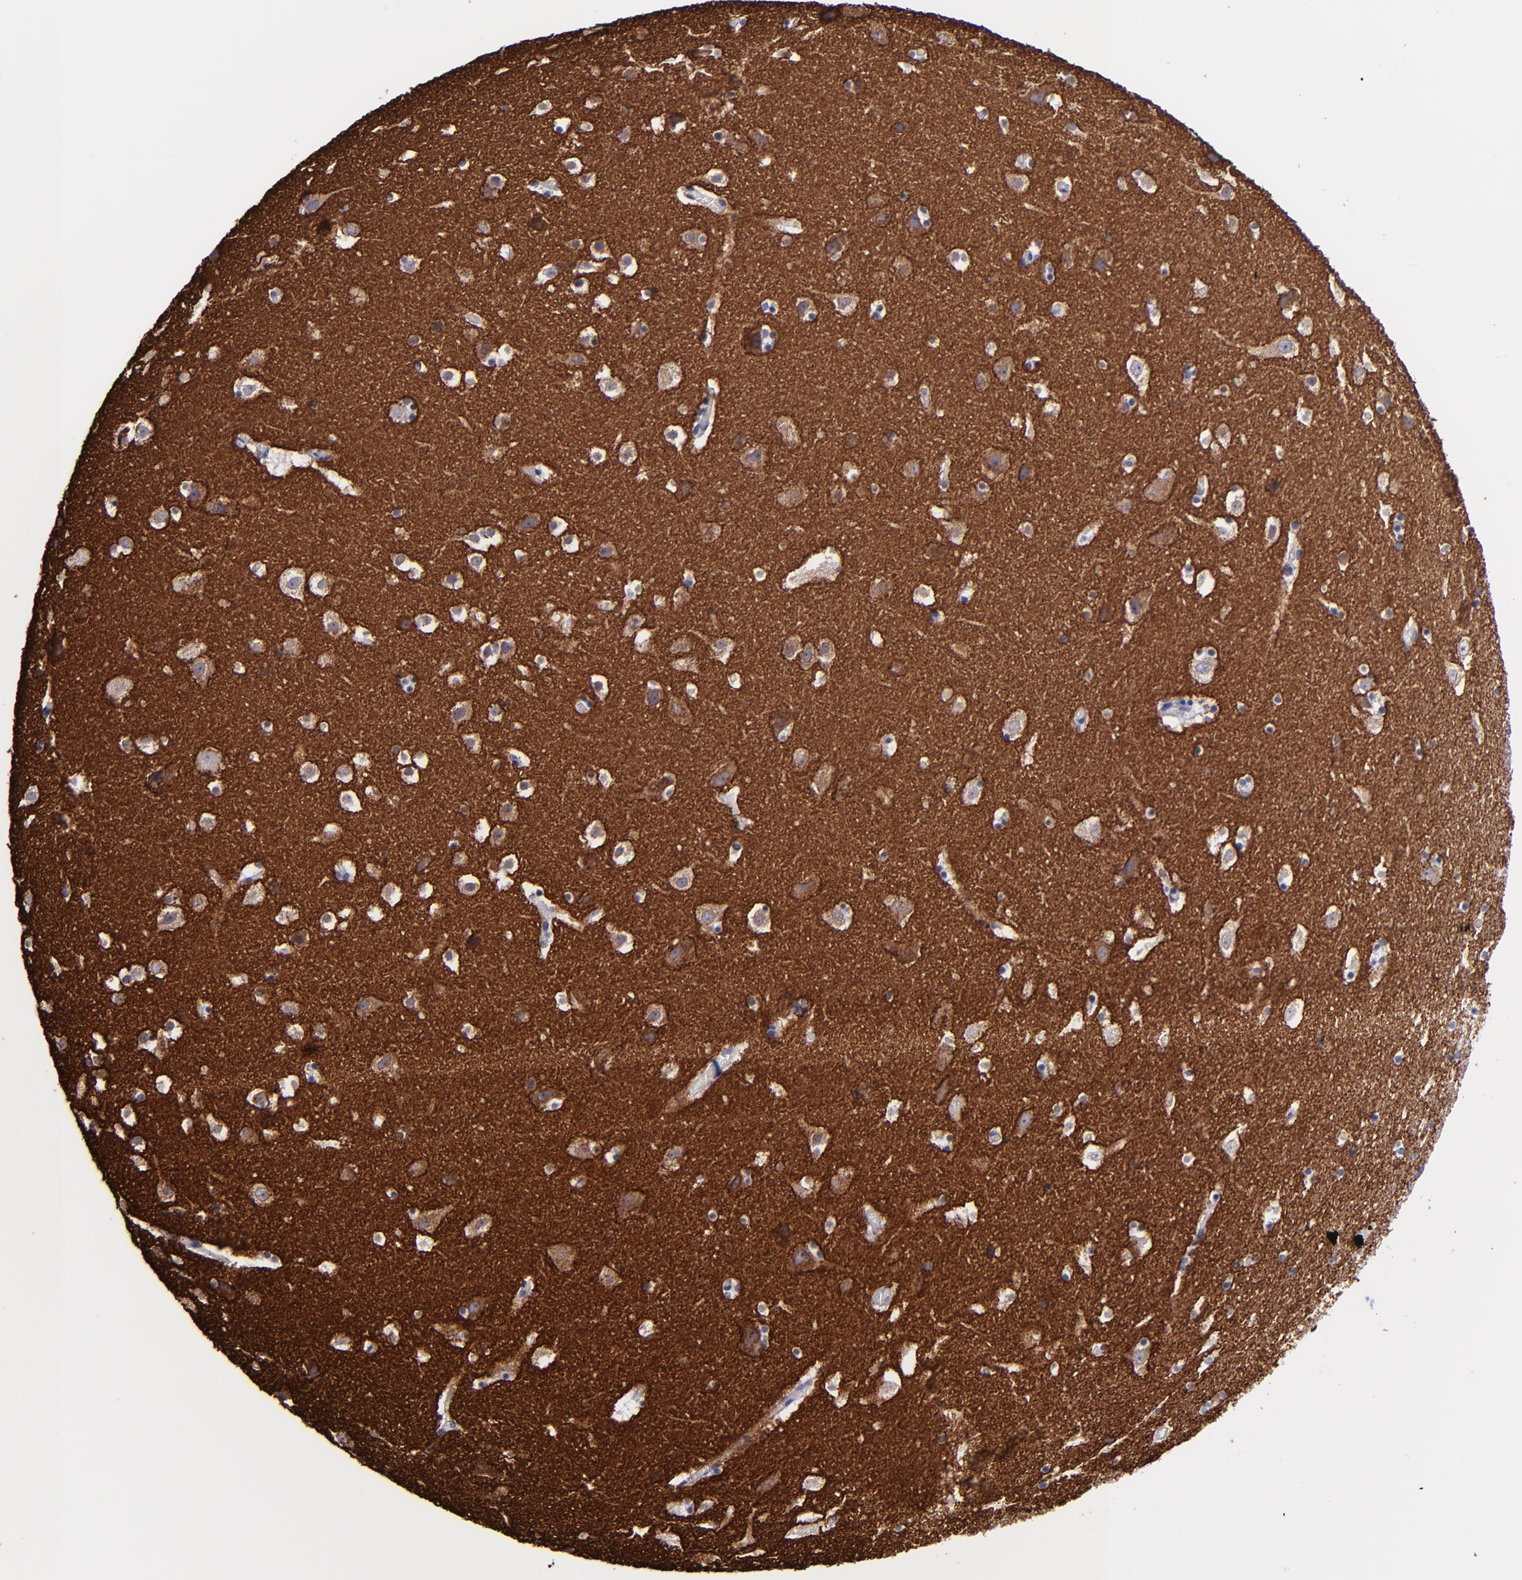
{"staining": {"intensity": "negative", "quantity": "none", "location": "none"}, "tissue": "hippocampus", "cell_type": "Glial cells", "image_type": "normal", "snomed": [{"axis": "morphology", "description": "Normal tissue, NOS"}, {"axis": "topography", "description": "Hippocampus"}], "caption": "The micrograph exhibits no significant expression in glial cells of hippocampus. (DAB IHC visualized using brightfield microscopy, high magnification).", "gene": "SV2A", "patient": {"sex": "male", "age": 45}}